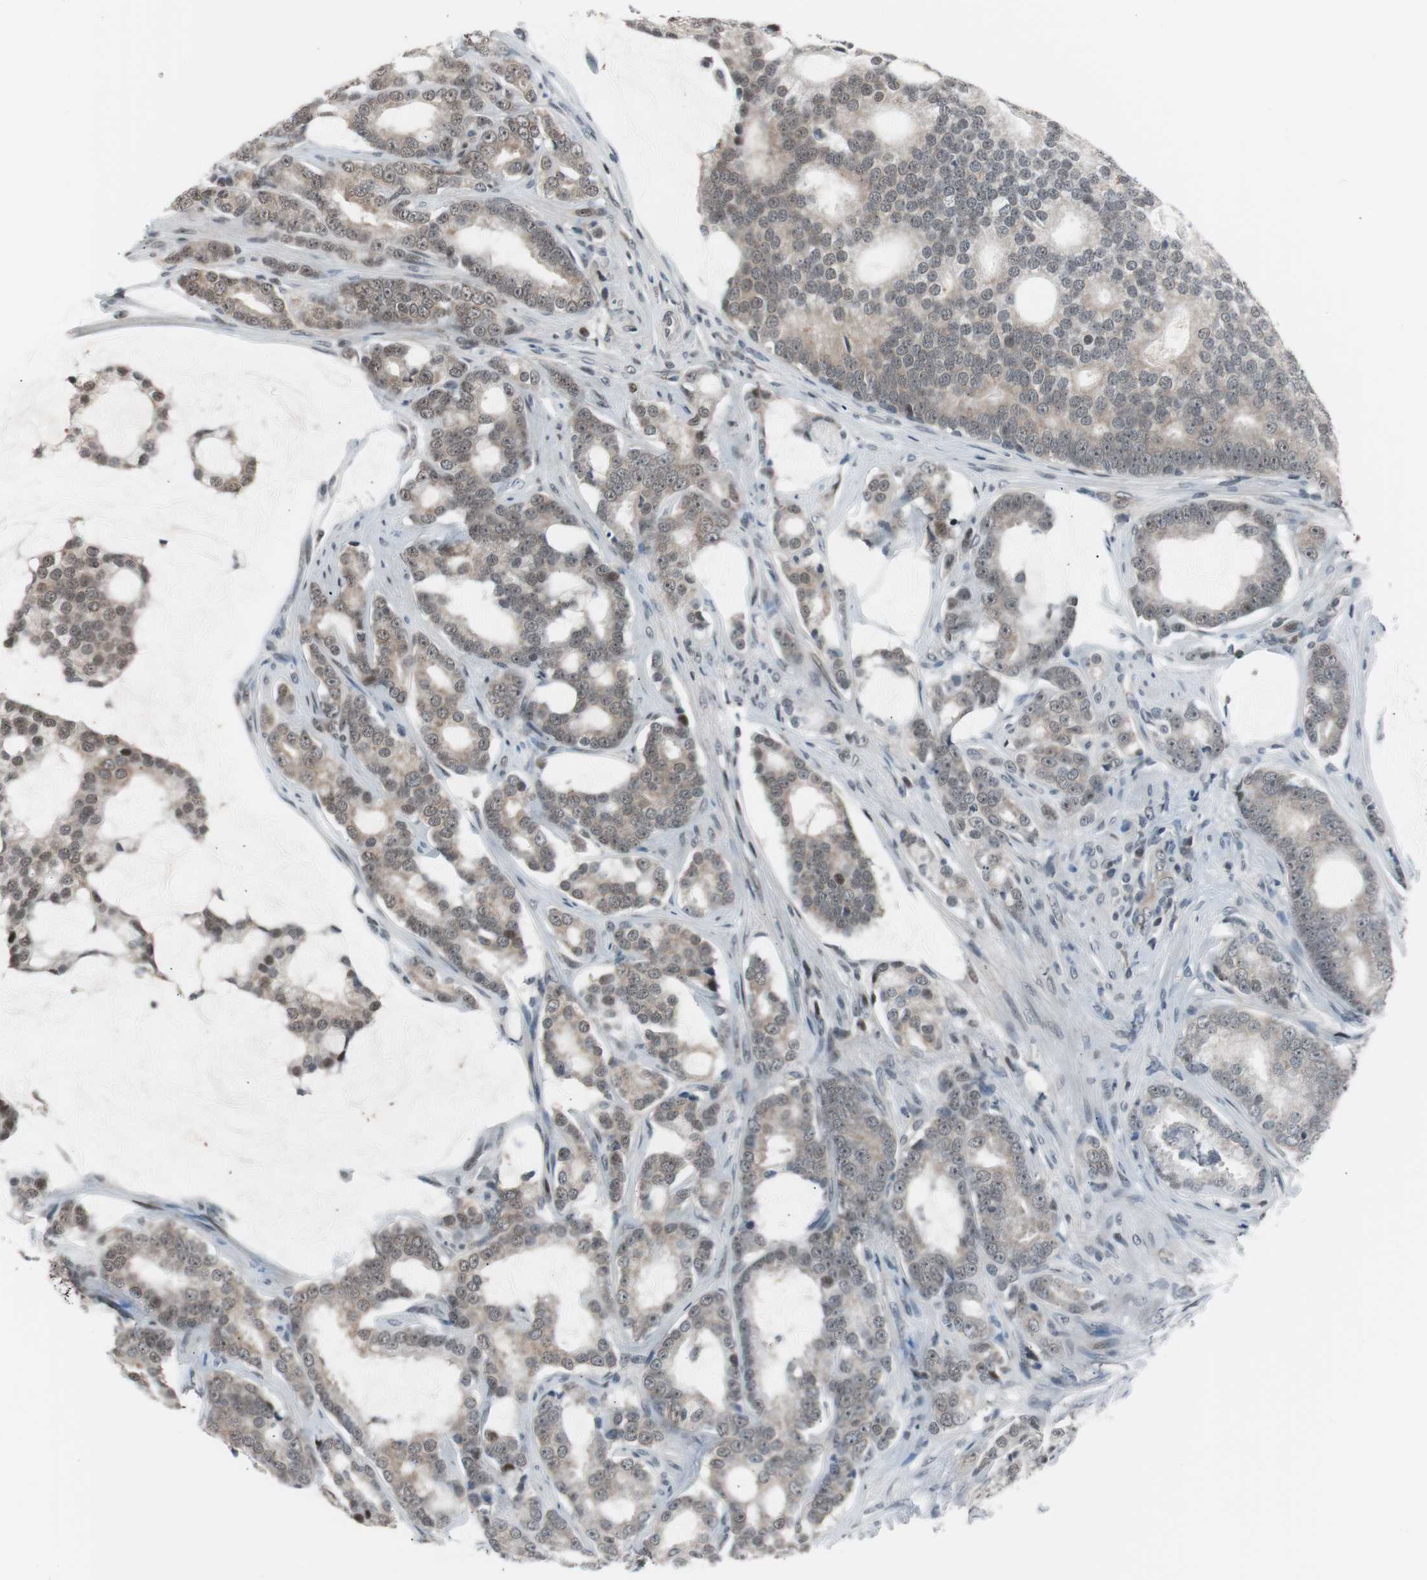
{"staining": {"intensity": "weak", "quantity": "25%-75%", "location": "cytoplasmic/membranous"}, "tissue": "prostate cancer", "cell_type": "Tumor cells", "image_type": "cancer", "snomed": [{"axis": "morphology", "description": "Adenocarcinoma, Low grade"}, {"axis": "topography", "description": "Prostate"}], "caption": "Brown immunohistochemical staining in human prostate cancer reveals weak cytoplasmic/membranous positivity in about 25%-75% of tumor cells.", "gene": "BOLA1", "patient": {"sex": "male", "age": 58}}